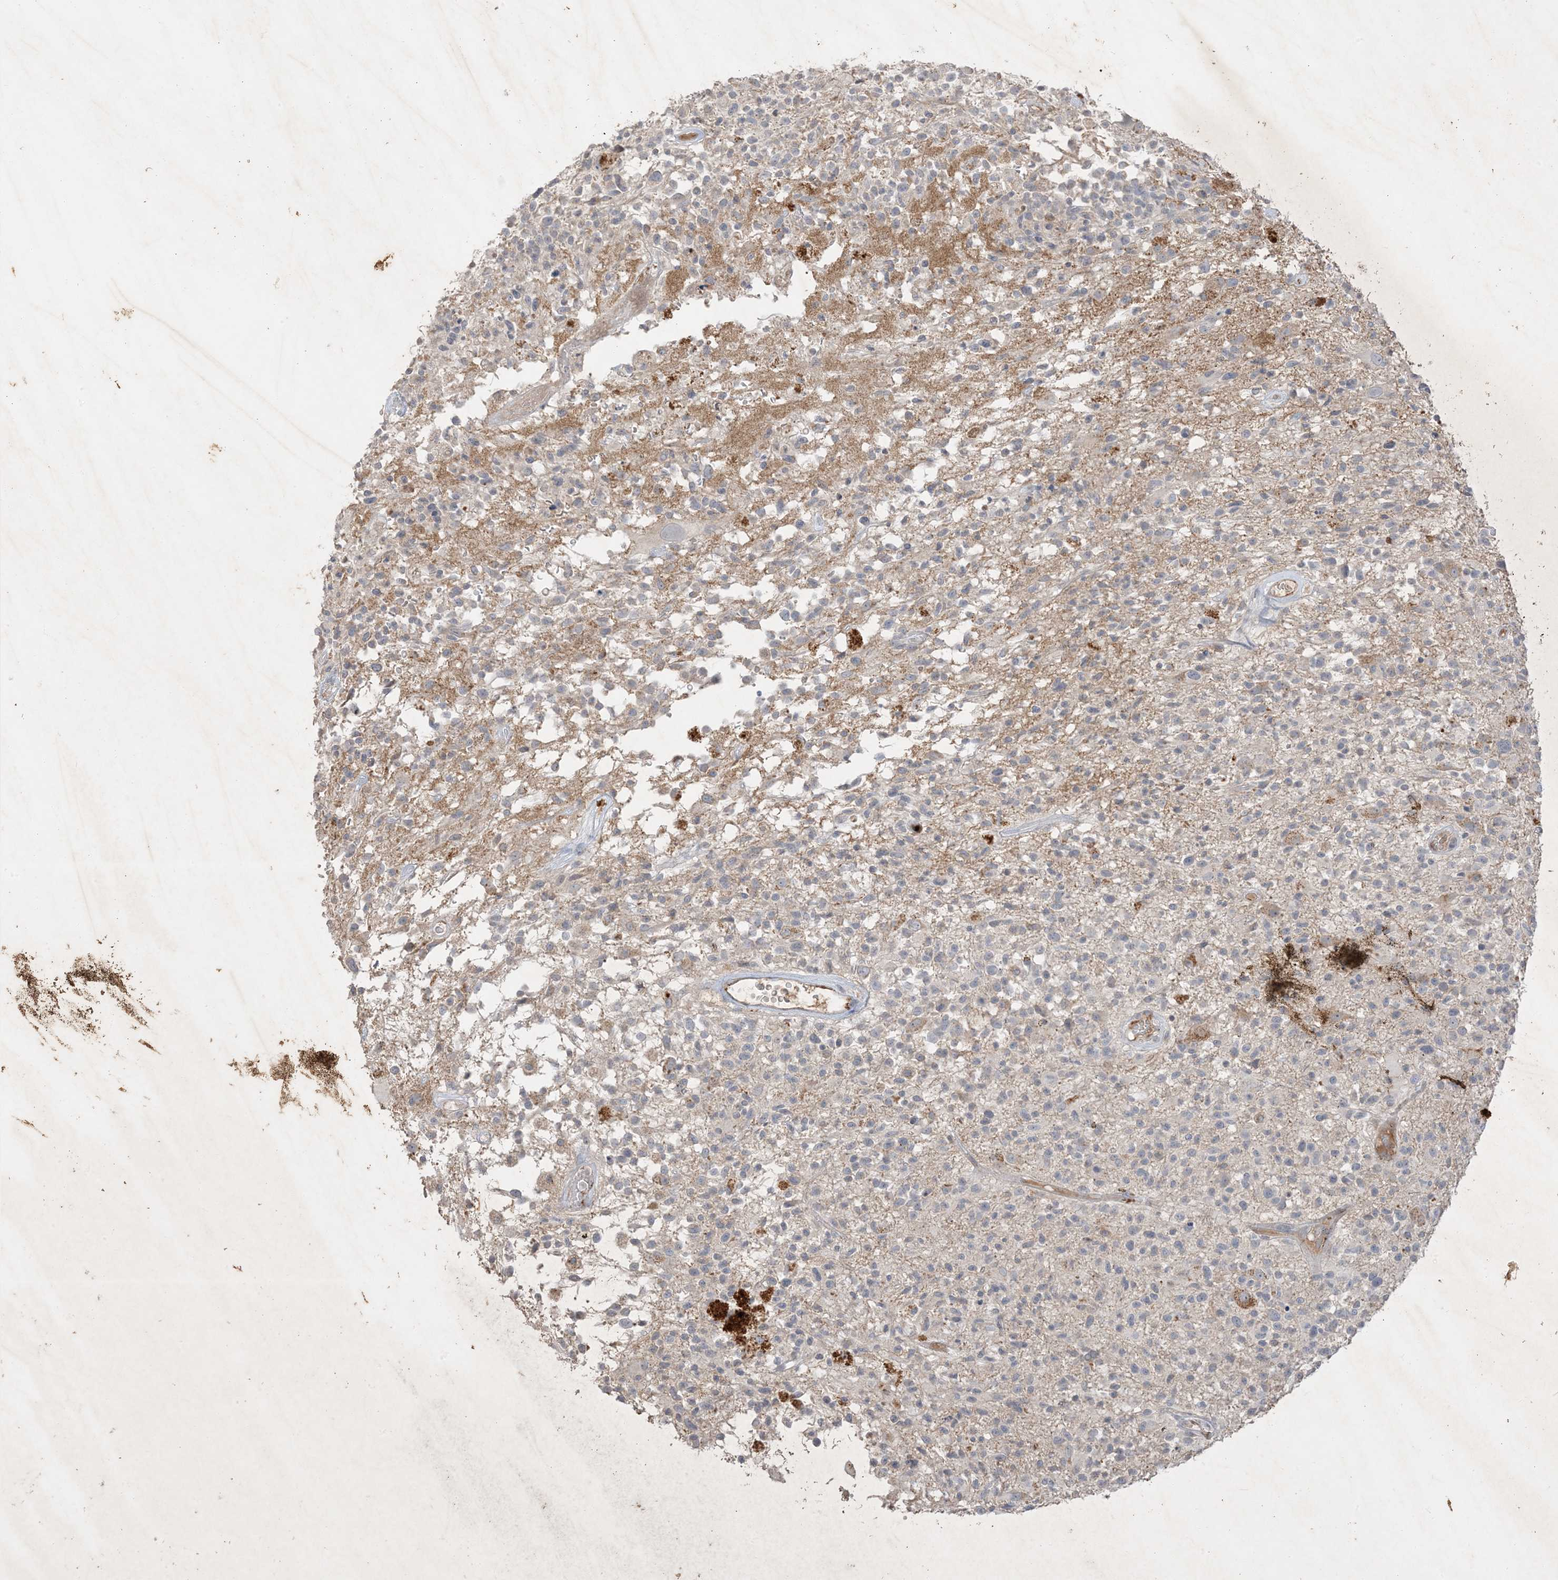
{"staining": {"intensity": "negative", "quantity": "none", "location": "none"}, "tissue": "glioma", "cell_type": "Tumor cells", "image_type": "cancer", "snomed": [{"axis": "morphology", "description": "Glioma, malignant, High grade"}, {"axis": "morphology", "description": "Glioblastoma, NOS"}, {"axis": "topography", "description": "Brain"}], "caption": "Human glioblastoma stained for a protein using immunohistochemistry (IHC) demonstrates no positivity in tumor cells.", "gene": "PRSS36", "patient": {"sex": "male", "age": 60}}